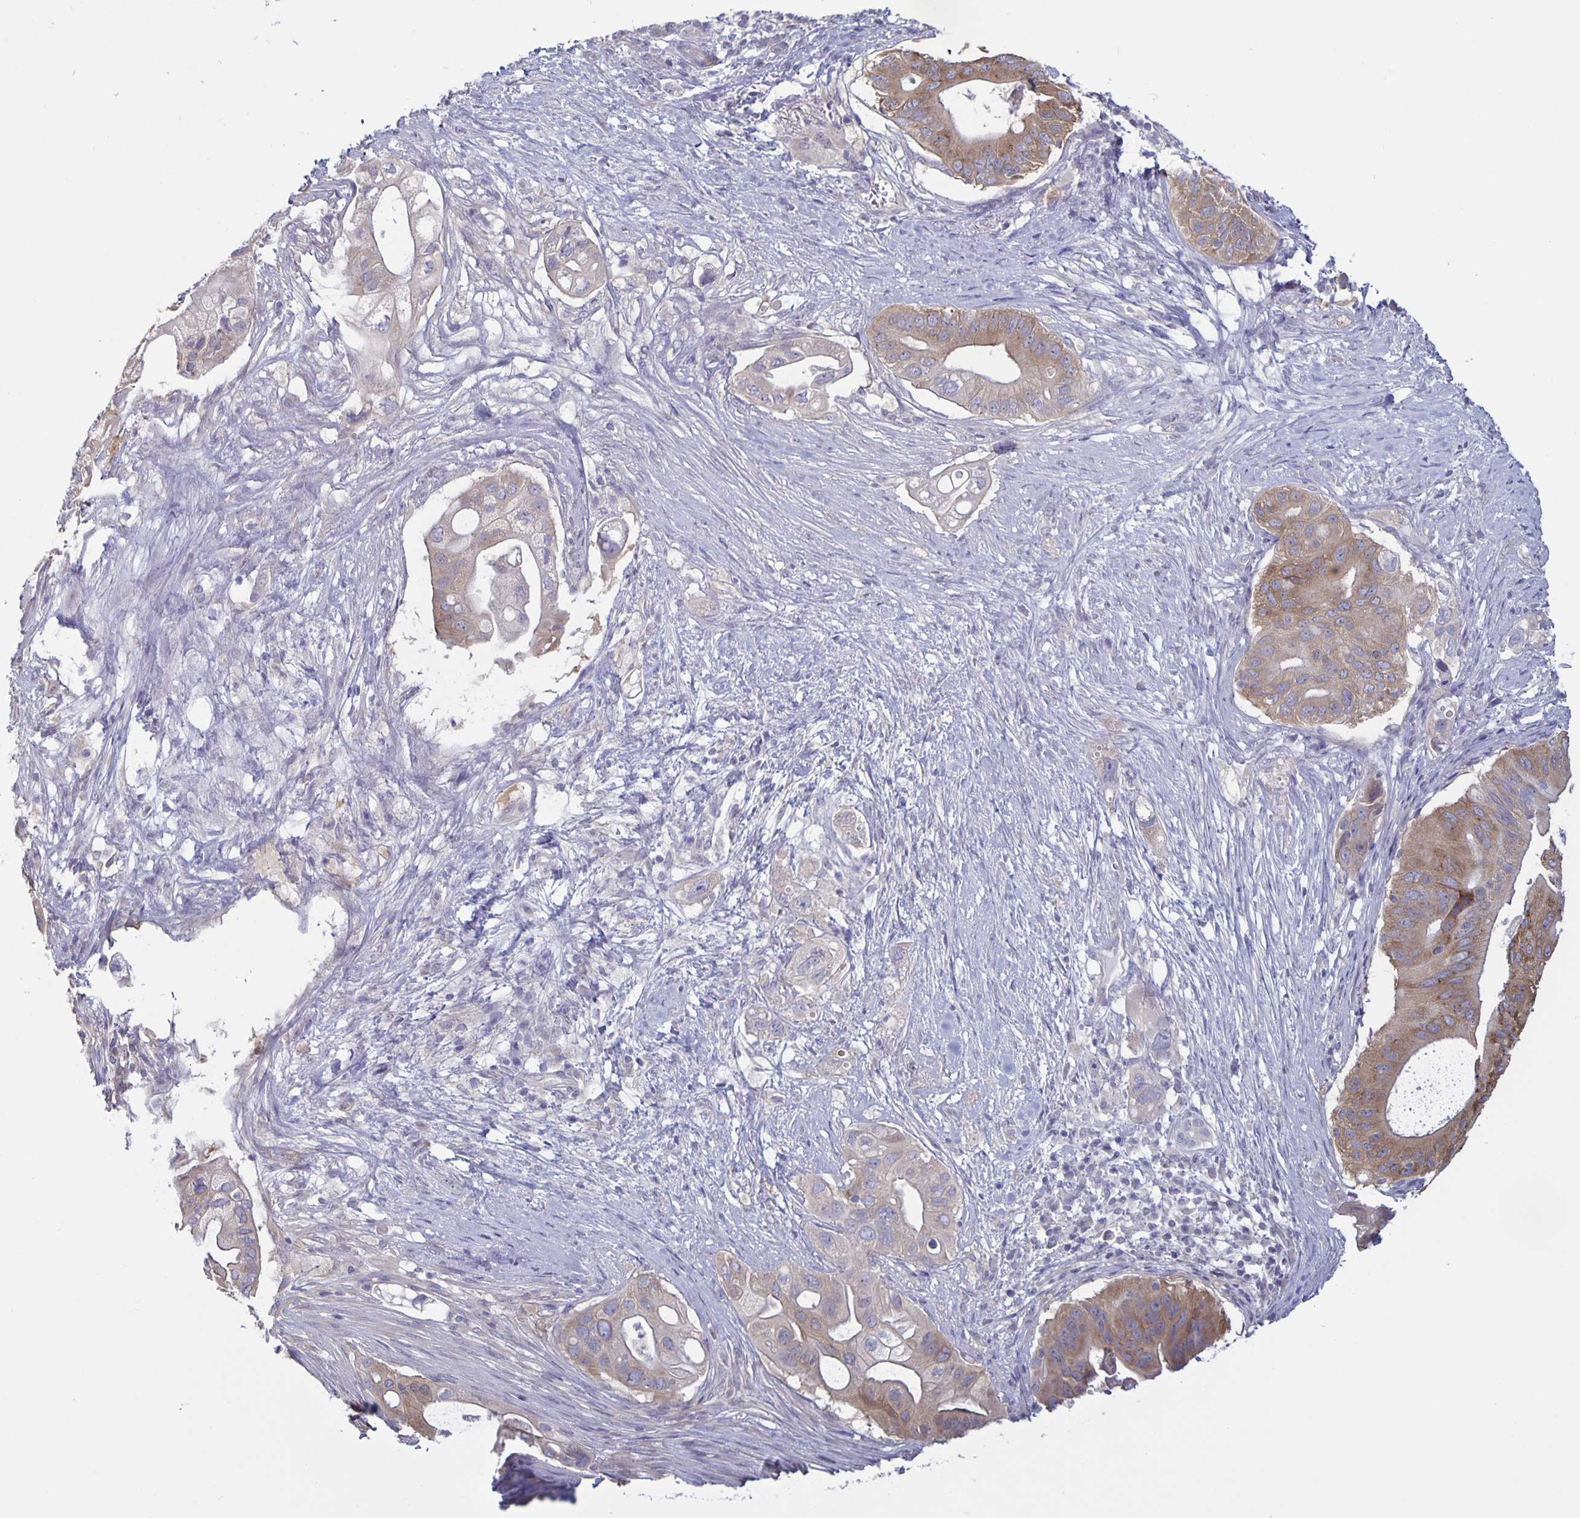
{"staining": {"intensity": "moderate", "quantity": "25%-75%", "location": "cytoplasmic/membranous"}, "tissue": "pancreatic cancer", "cell_type": "Tumor cells", "image_type": "cancer", "snomed": [{"axis": "morphology", "description": "Adenocarcinoma, NOS"}, {"axis": "topography", "description": "Pancreas"}], "caption": "A photomicrograph of human pancreatic cancer stained for a protein demonstrates moderate cytoplasmic/membranous brown staining in tumor cells.", "gene": "PLCB3", "patient": {"sex": "female", "age": 72}}